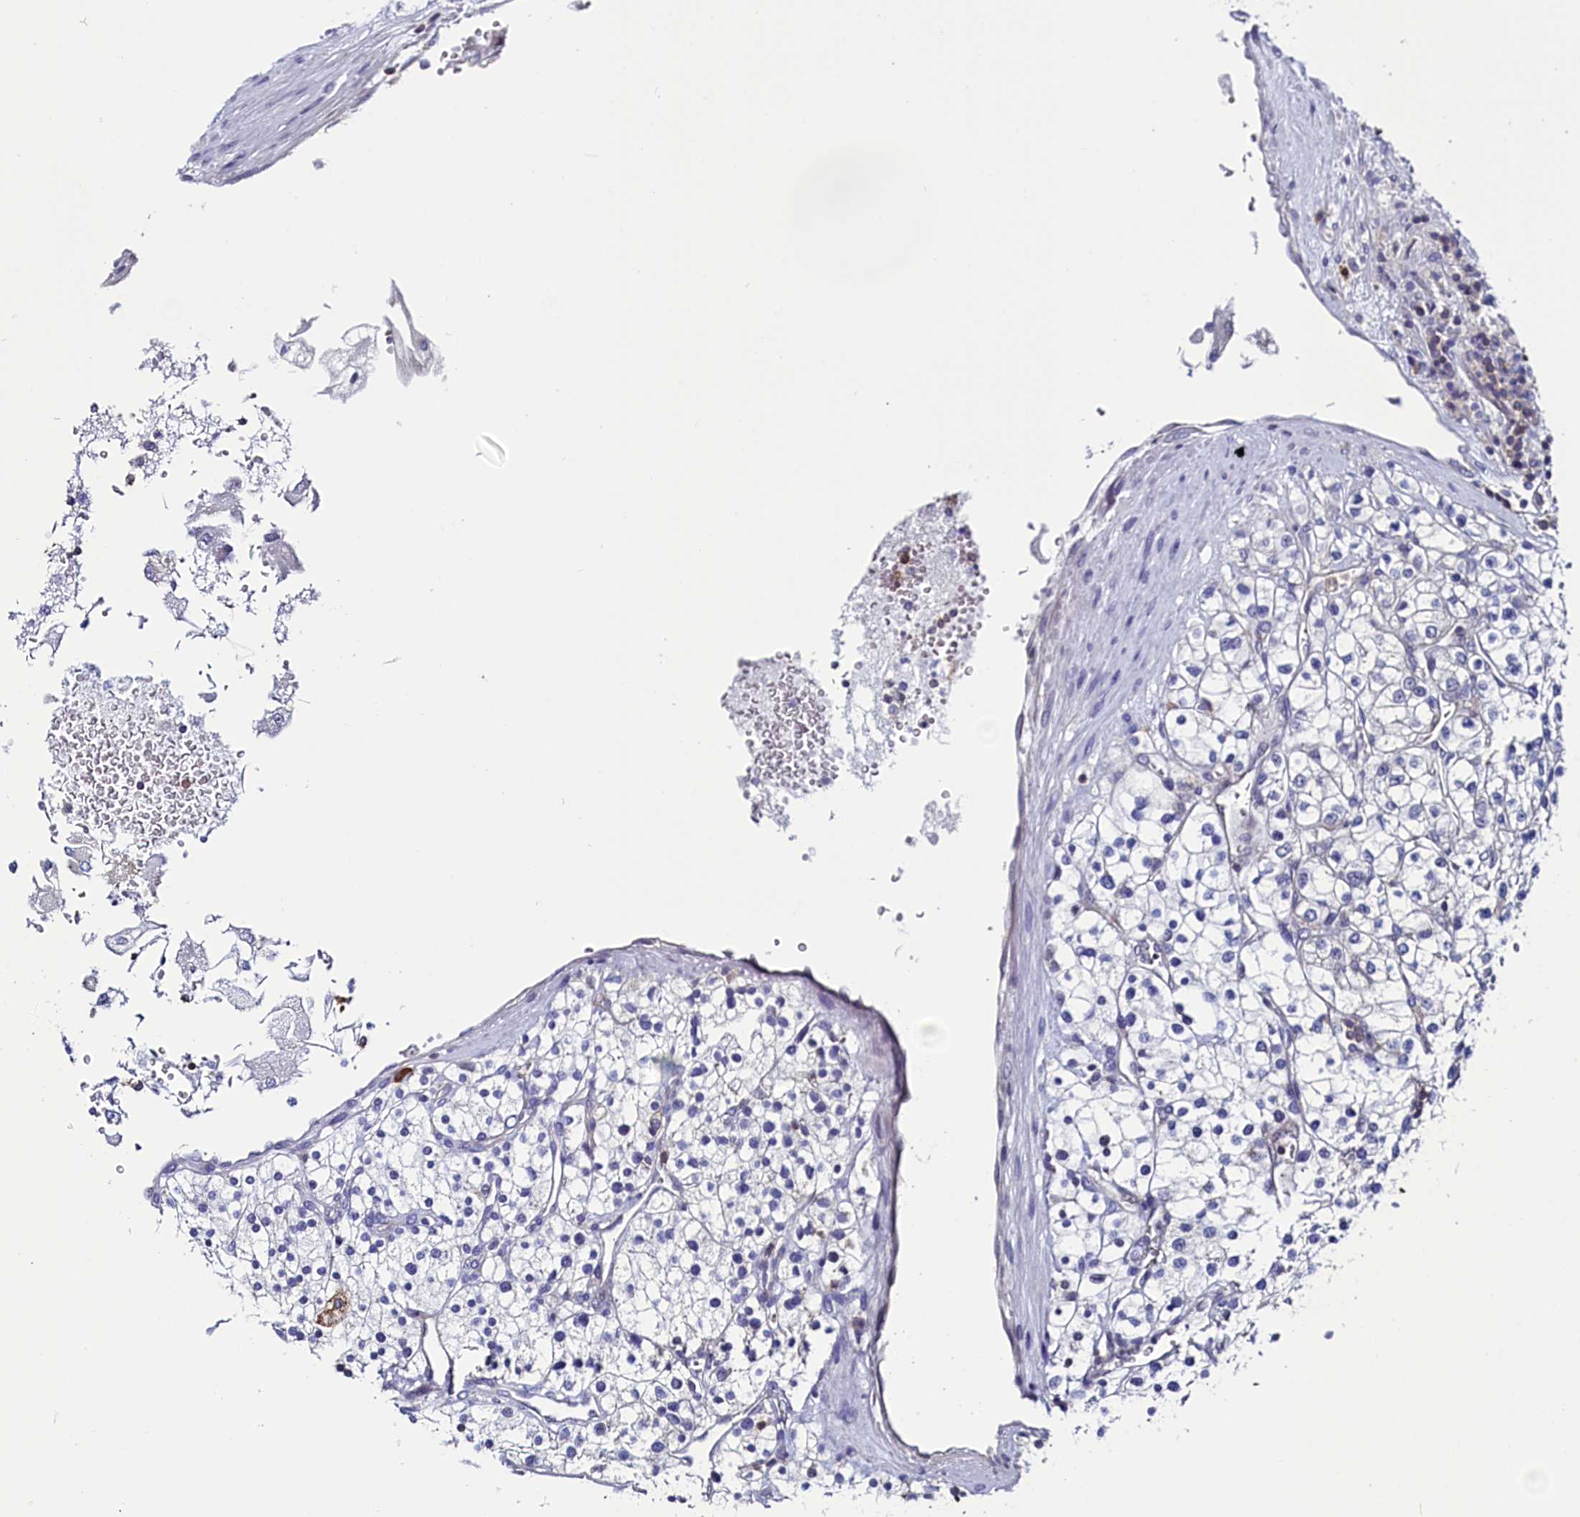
{"staining": {"intensity": "negative", "quantity": "none", "location": "none"}, "tissue": "renal cancer", "cell_type": "Tumor cells", "image_type": "cancer", "snomed": [{"axis": "morphology", "description": "Adenocarcinoma, NOS"}, {"axis": "topography", "description": "Kidney"}], "caption": "Immunohistochemistry micrograph of adenocarcinoma (renal) stained for a protein (brown), which displays no expression in tumor cells. (DAB (3,3'-diaminobenzidine) immunohistochemistry, high magnification).", "gene": "CIAPIN1", "patient": {"sex": "male", "age": 80}}